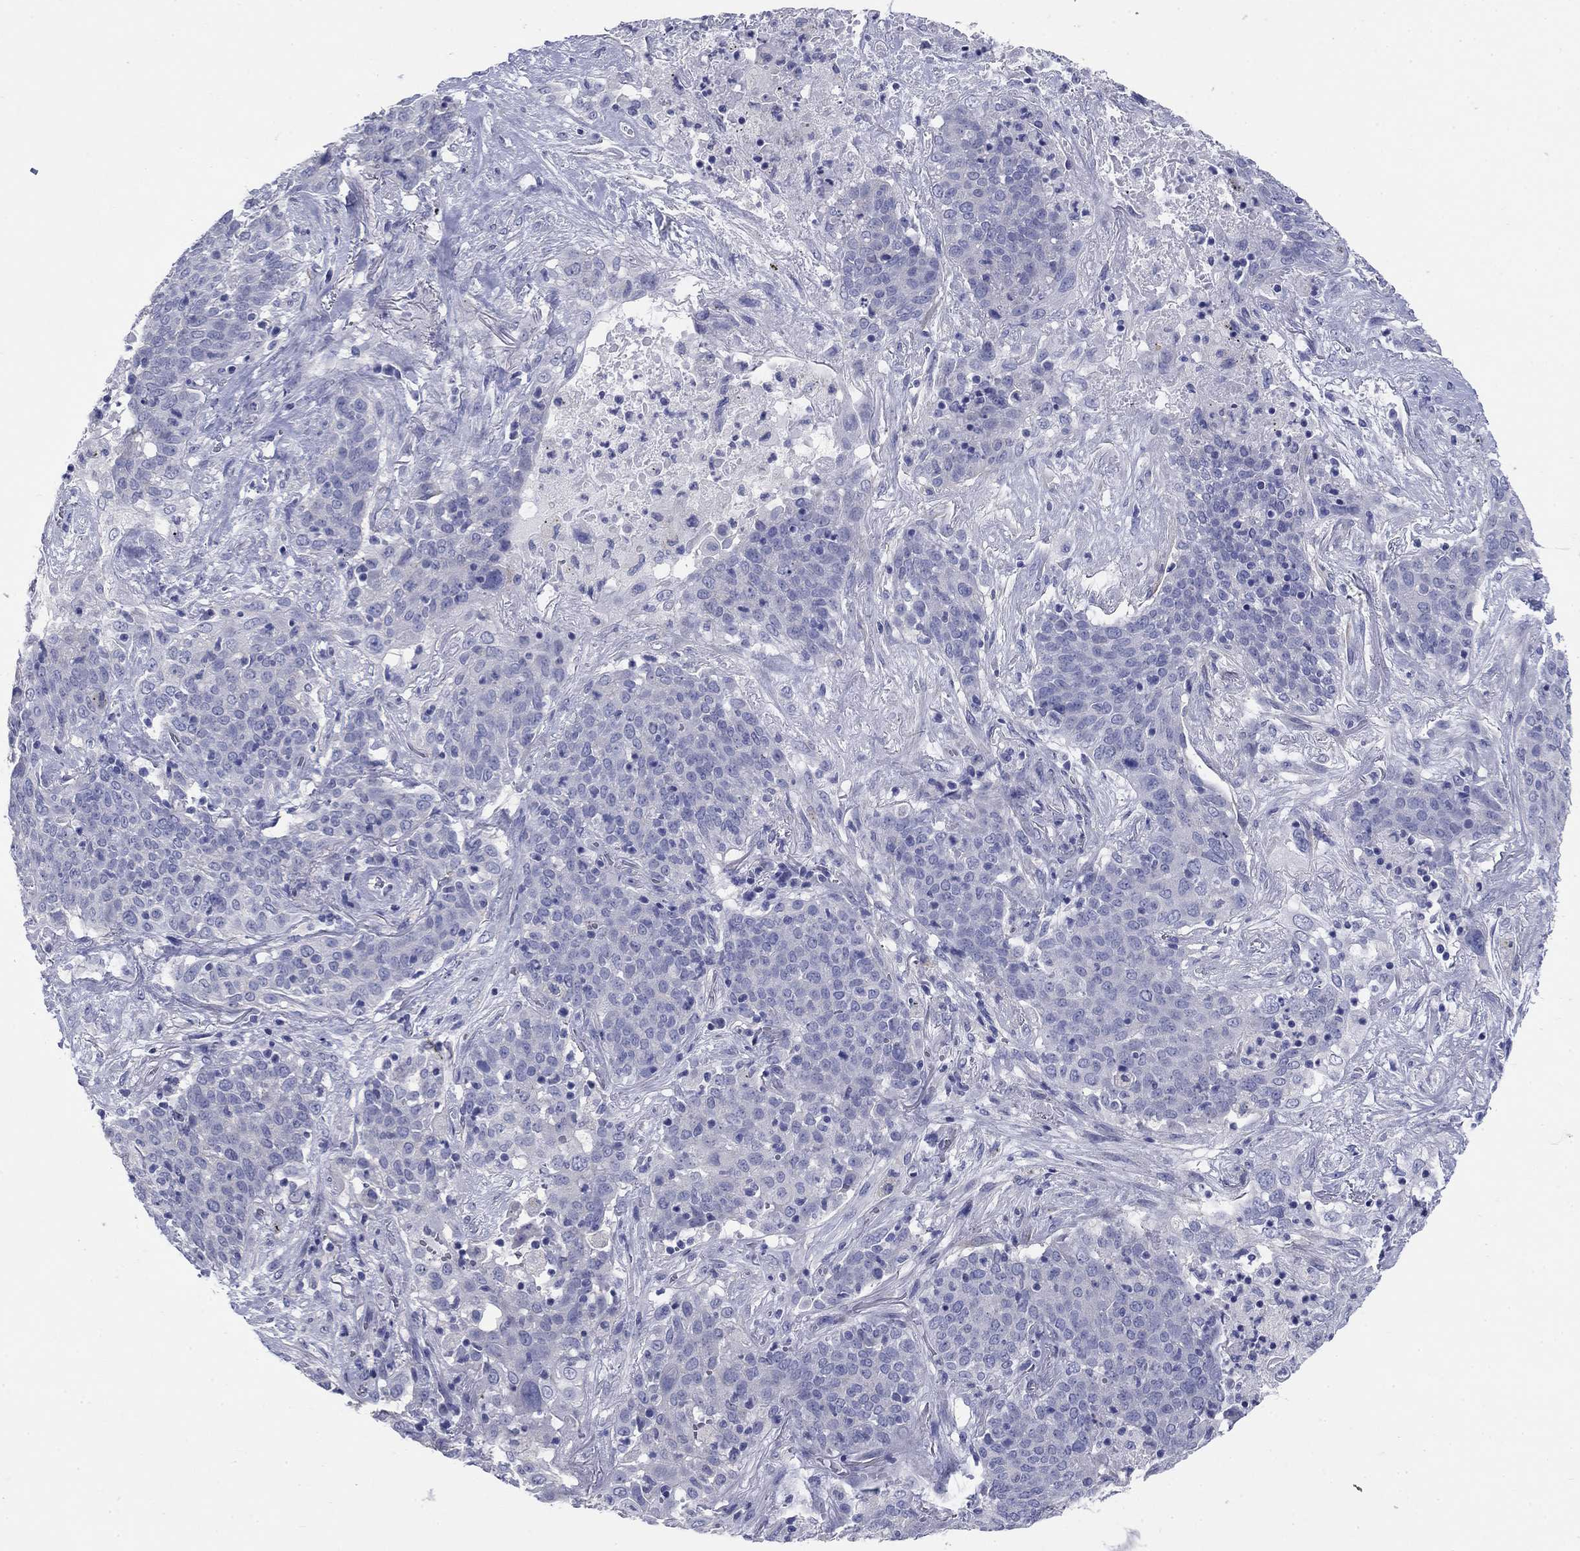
{"staining": {"intensity": "negative", "quantity": "none", "location": "none"}, "tissue": "lung cancer", "cell_type": "Tumor cells", "image_type": "cancer", "snomed": [{"axis": "morphology", "description": "Squamous cell carcinoma, NOS"}, {"axis": "topography", "description": "Lung"}], "caption": "Histopathology image shows no protein staining in tumor cells of lung cancer tissue. (DAB (3,3'-diaminobenzidine) IHC with hematoxylin counter stain).", "gene": "PRKCG", "patient": {"sex": "male", "age": 82}}